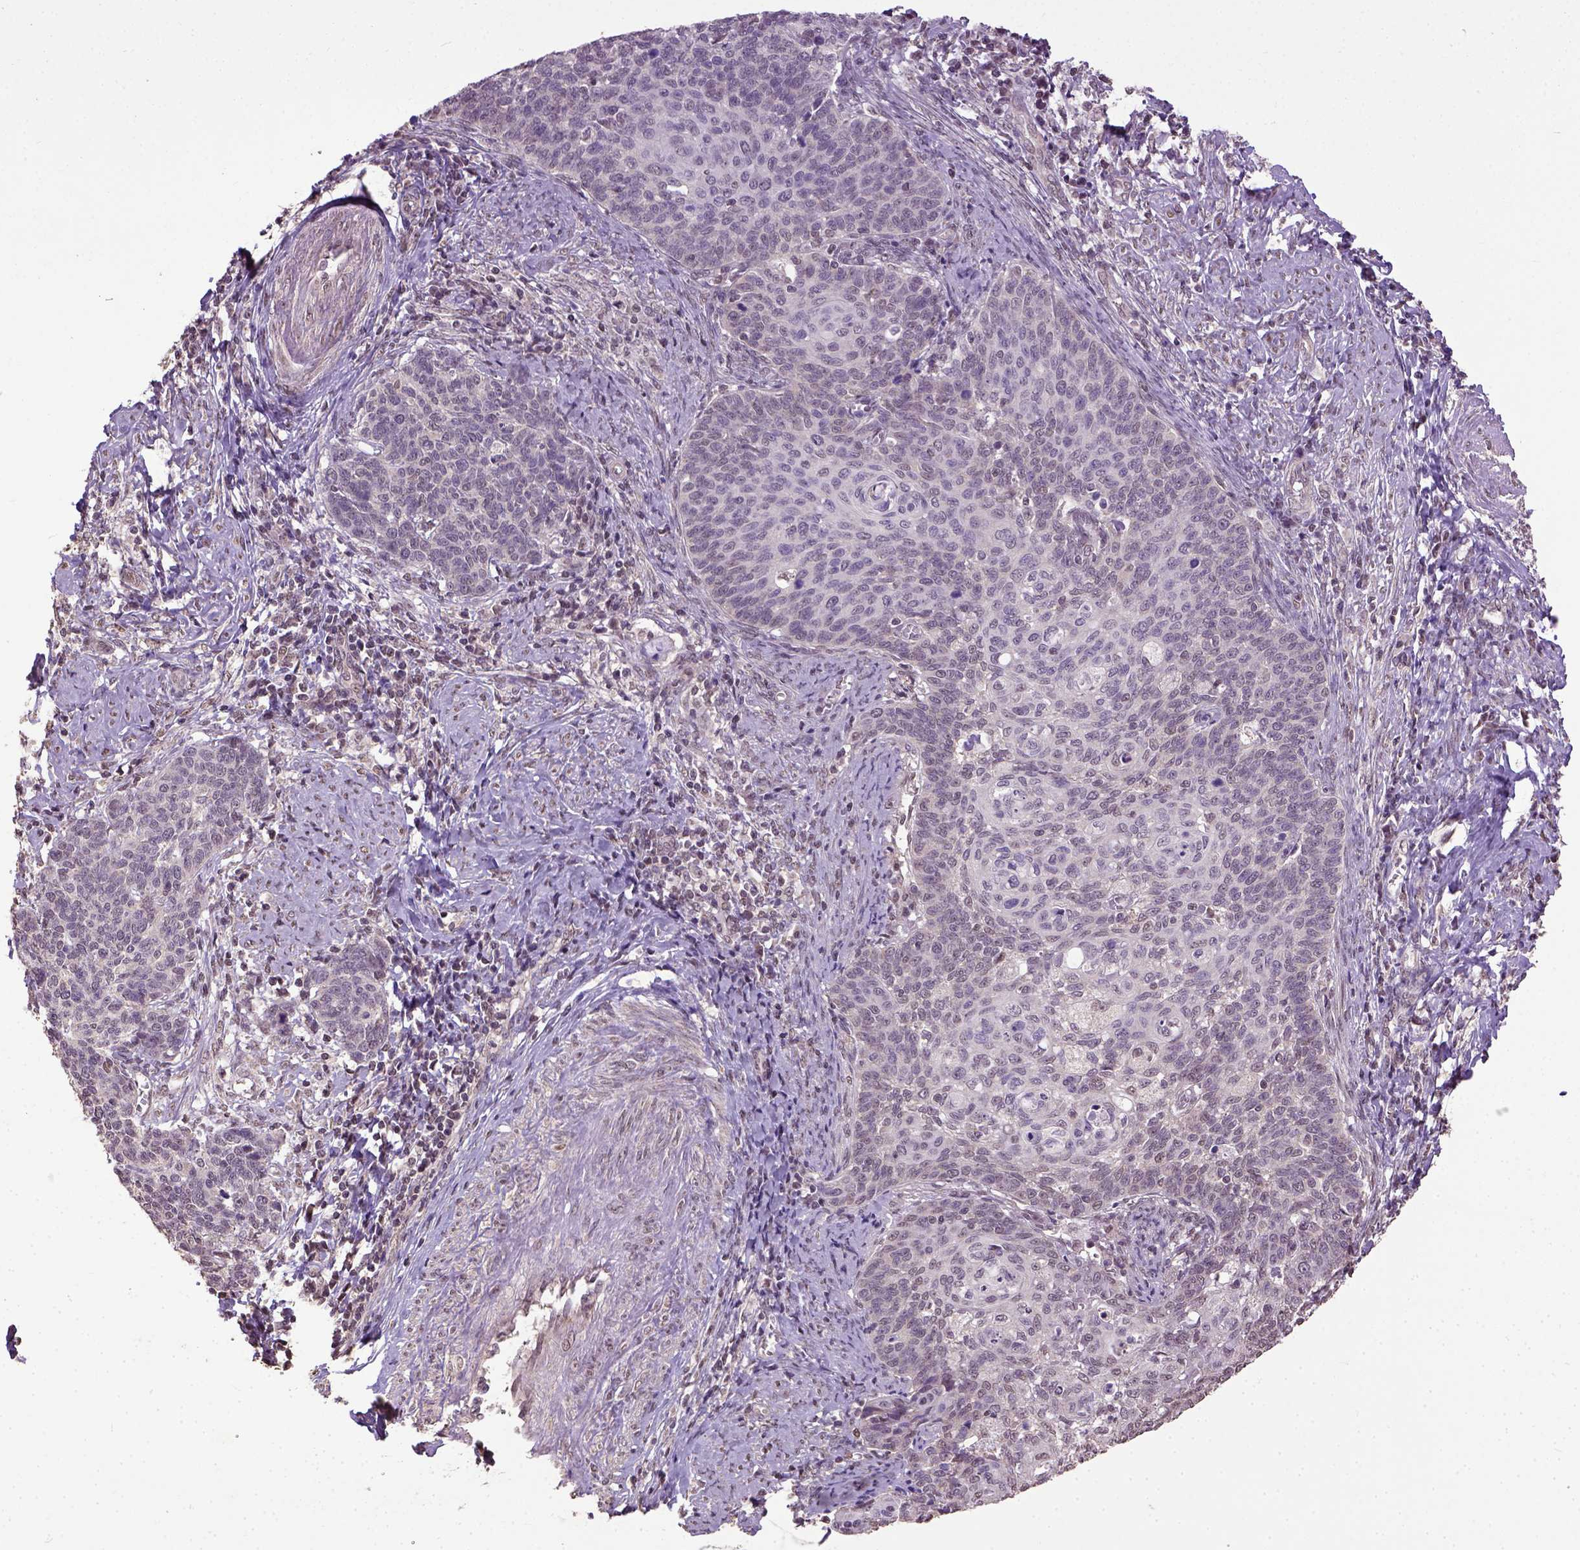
{"staining": {"intensity": "negative", "quantity": "none", "location": "none"}, "tissue": "cervical cancer", "cell_type": "Tumor cells", "image_type": "cancer", "snomed": [{"axis": "morphology", "description": "Normal tissue, NOS"}, {"axis": "morphology", "description": "Squamous cell carcinoma, NOS"}, {"axis": "topography", "description": "Cervix"}], "caption": "The immunohistochemistry (IHC) image has no significant positivity in tumor cells of cervical cancer tissue.", "gene": "UBA3", "patient": {"sex": "female", "age": 39}}